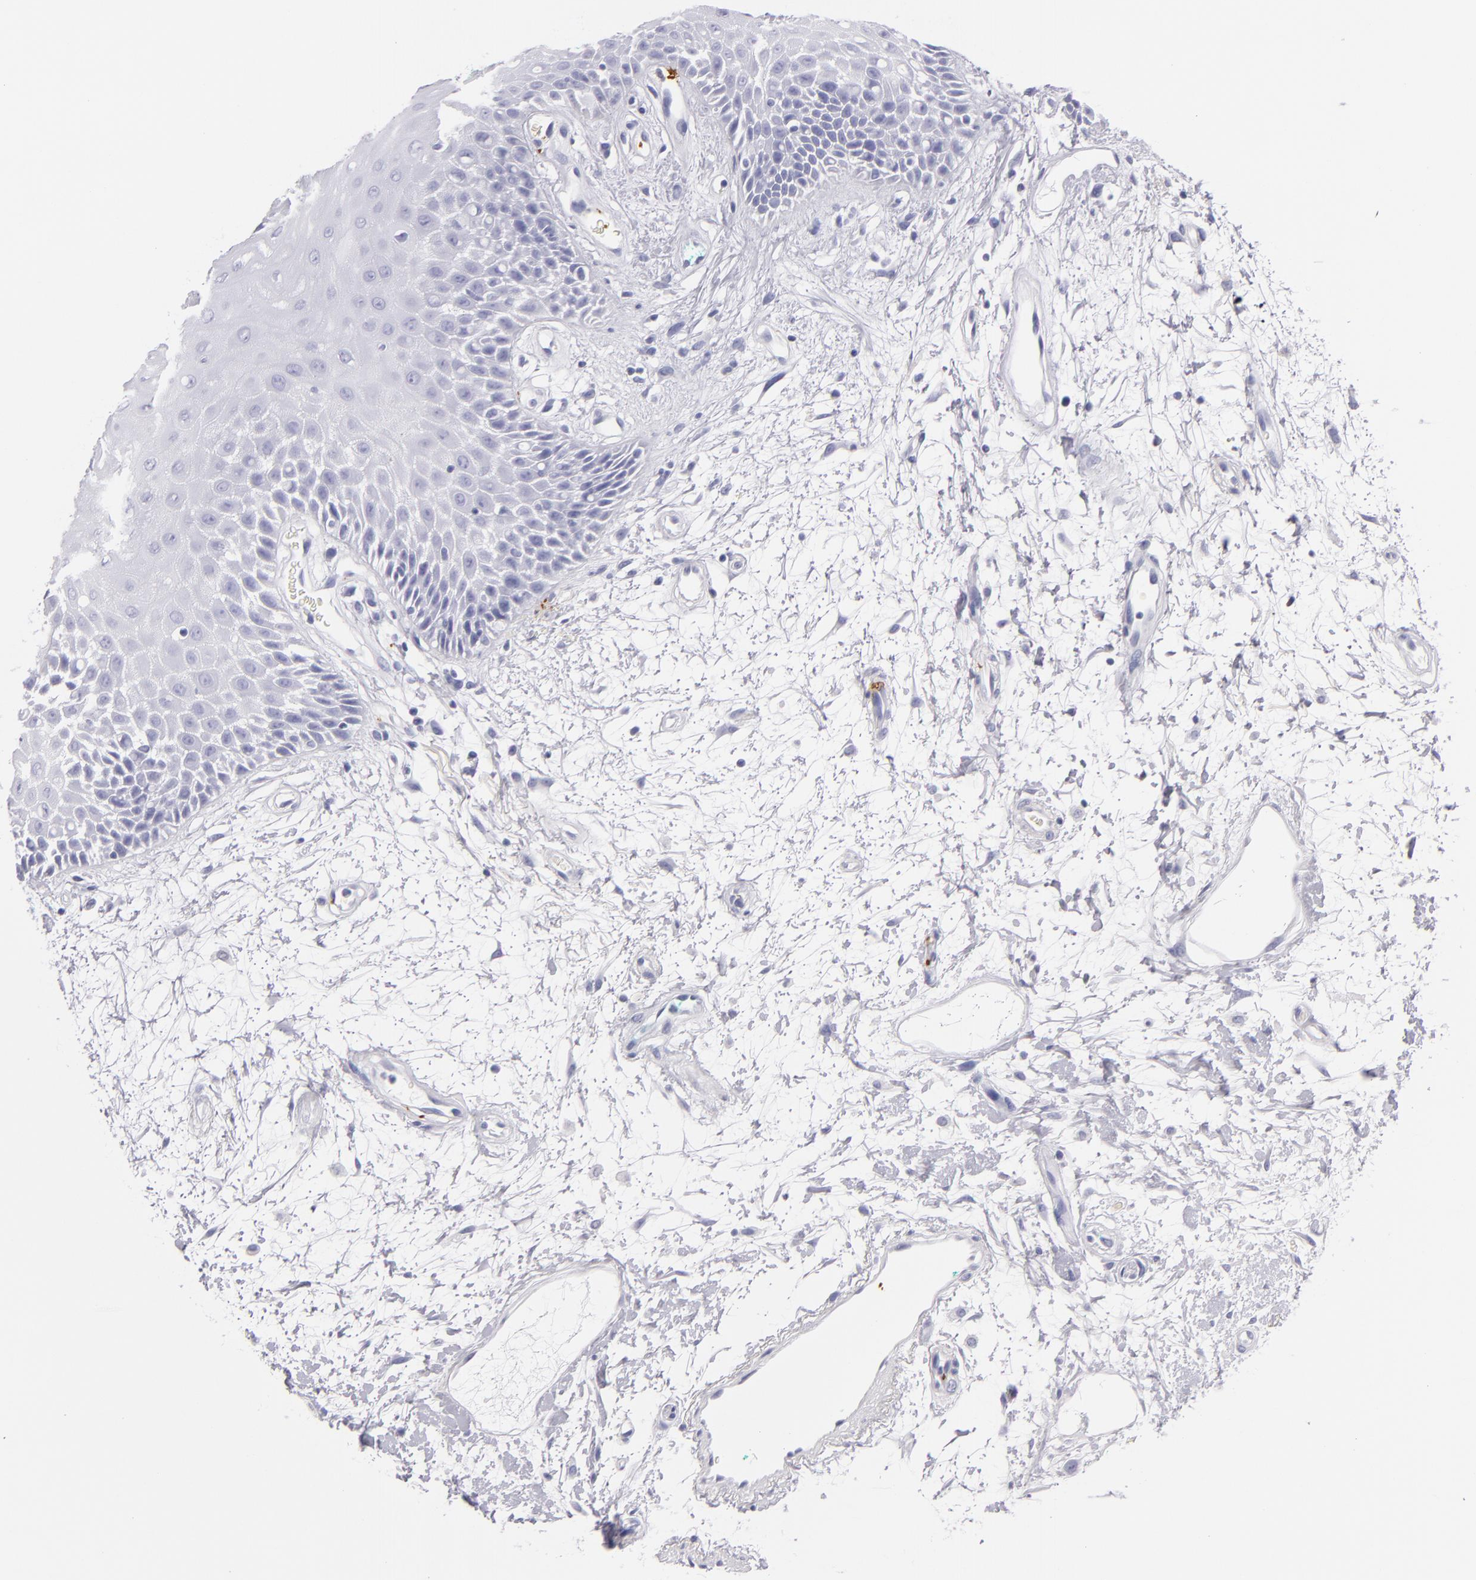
{"staining": {"intensity": "negative", "quantity": "none", "location": "none"}, "tissue": "oral mucosa", "cell_type": "Squamous epithelial cells", "image_type": "normal", "snomed": [{"axis": "morphology", "description": "Normal tissue, NOS"}, {"axis": "morphology", "description": "Squamous cell carcinoma, NOS"}, {"axis": "topography", "description": "Skeletal muscle"}, {"axis": "topography", "description": "Oral tissue"}, {"axis": "topography", "description": "Head-Neck"}], "caption": "Squamous epithelial cells are negative for protein expression in unremarkable human oral mucosa. (Stains: DAB immunohistochemistry with hematoxylin counter stain, Microscopy: brightfield microscopy at high magnification).", "gene": "GP1BA", "patient": {"sex": "female", "age": 84}}